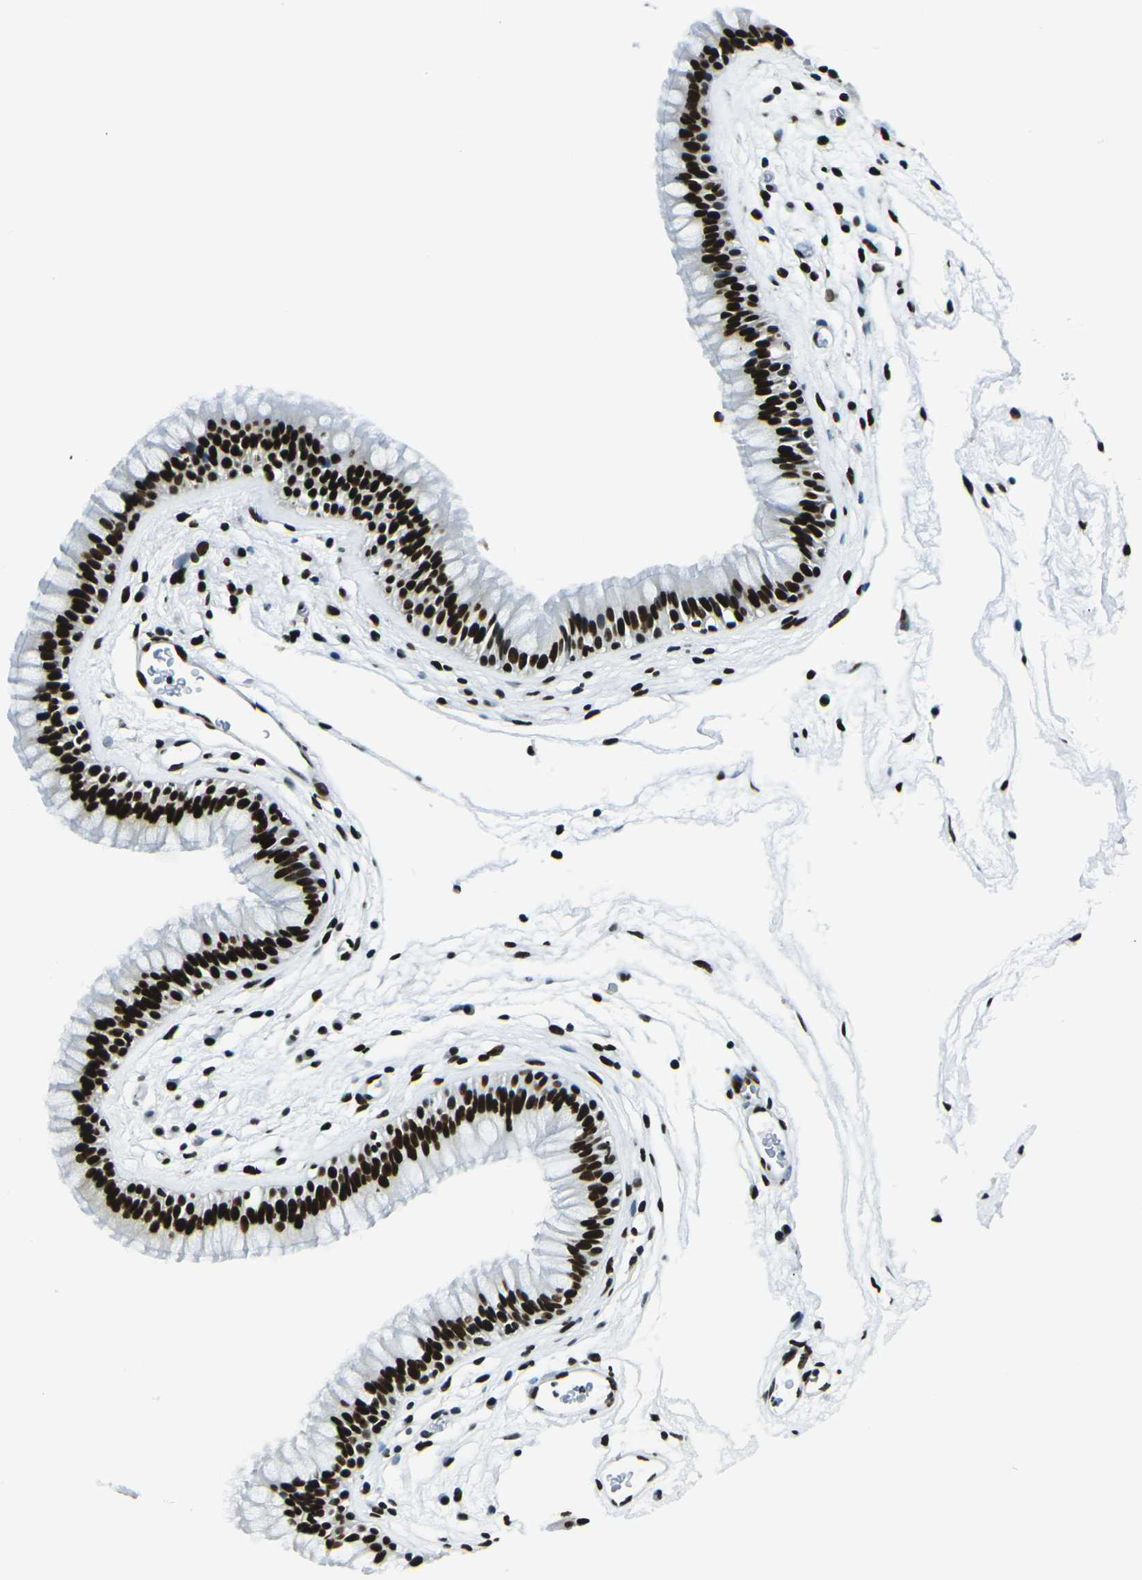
{"staining": {"intensity": "strong", "quantity": ">75%", "location": "nuclear"}, "tissue": "nasopharynx", "cell_type": "Respiratory epithelial cells", "image_type": "normal", "snomed": [{"axis": "morphology", "description": "Normal tissue, NOS"}, {"axis": "morphology", "description": "Inflammation, NOS"}, {"axis": "topography", "description": "Nasopharynx"}], "caption": "Nasopharynx stained with DAB immunohistochemistry exhibits high levels of strong nuclear expression in about >75% of respiratory epithelial cells. Using DAB (brown) and hematoxylin (blue) stains, captured at high magnification using brightfield microscopy.", "gene": "HNRNPL", "patient": {"sex": "male", "age": 48}}